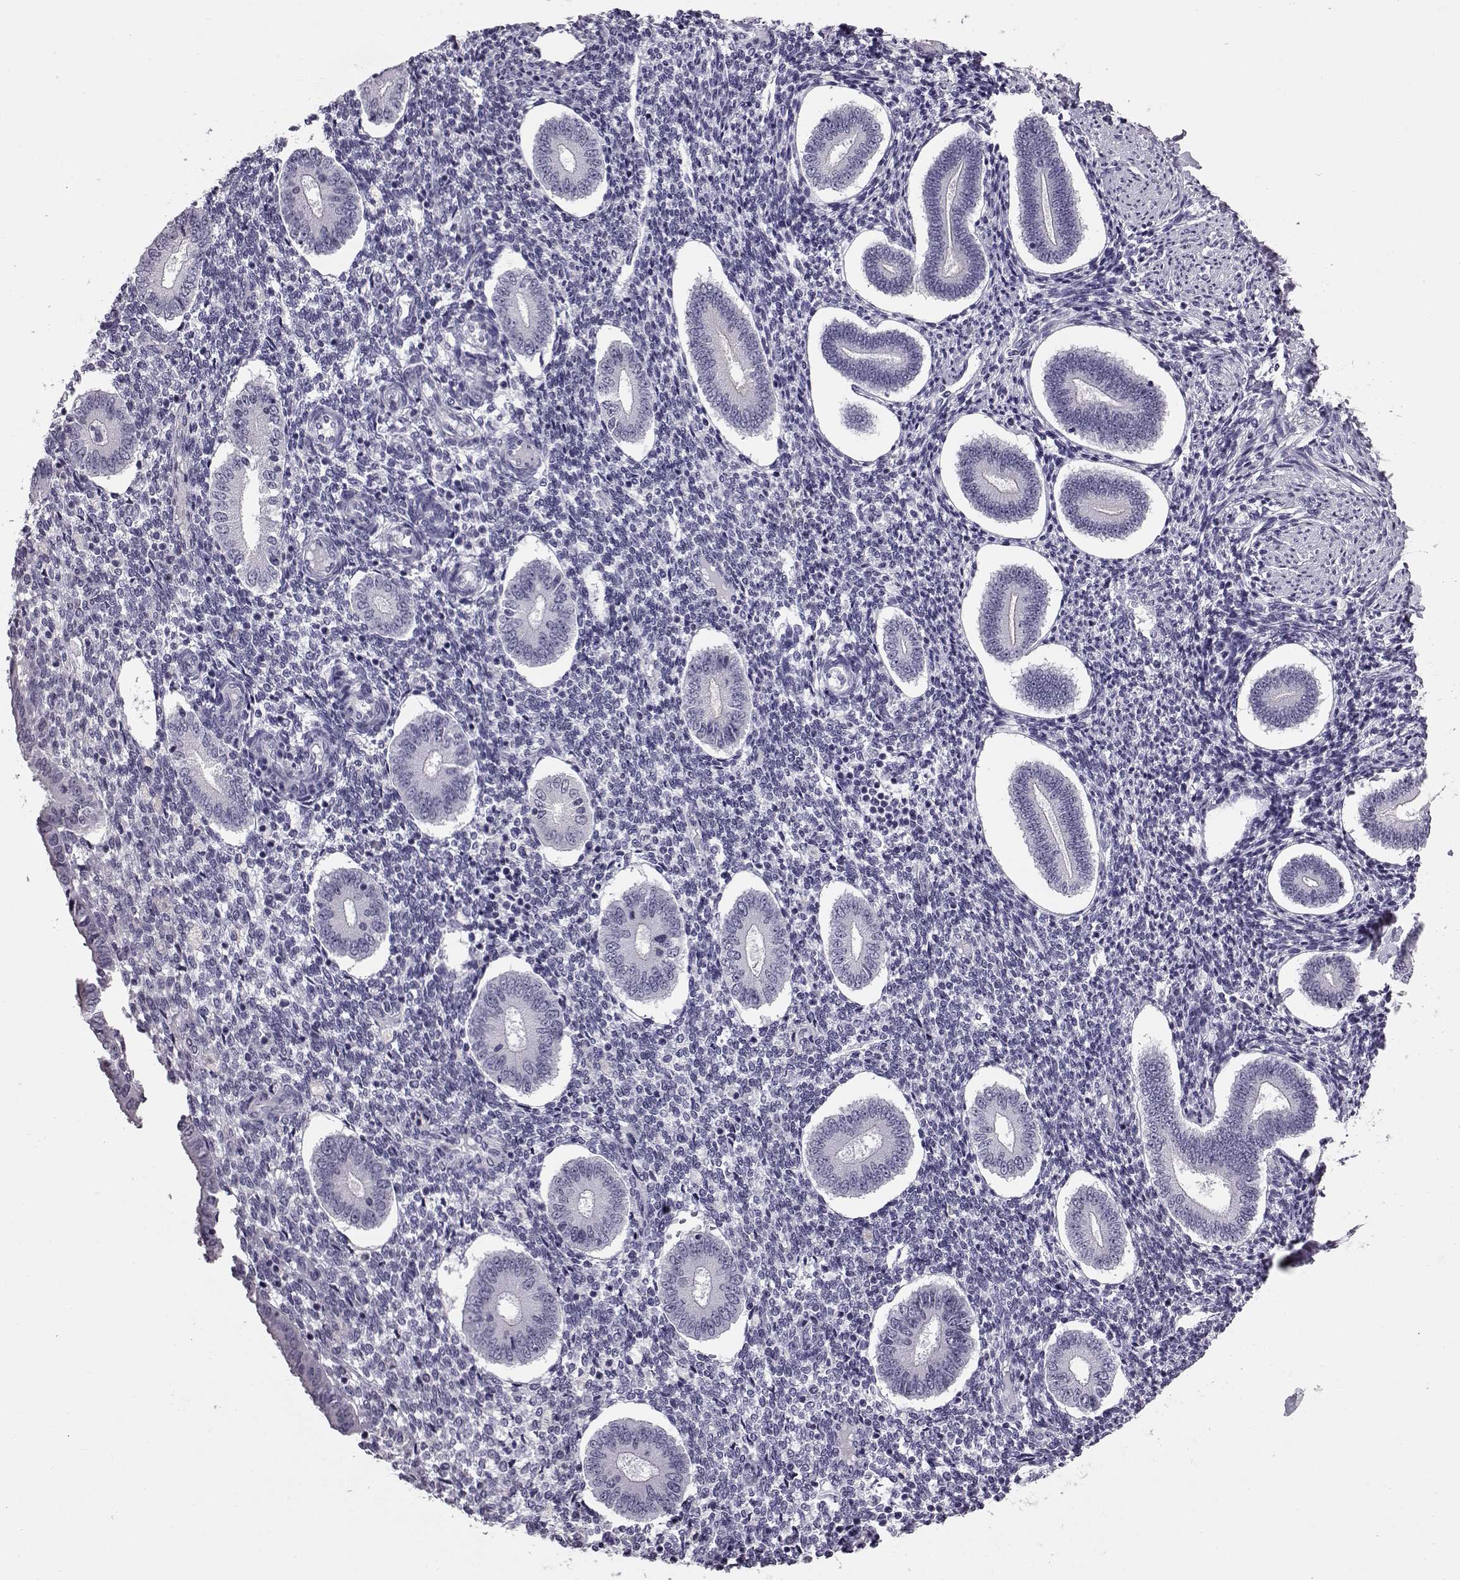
{"staining": {"intensity": "negative", "quantity": "none", "location": "none"}, "tissue": "endometrium", "cell_type": "Cells in endometrial stroma", "image_type": "normal", "snomed": [{"axis": "morphology", "description": "Normal tissue, NOS"}, {"axis": "topography", "description": "Endometrium"}], "caption": "Immunohistochemistry (IHC) of benign endometrium demonstrates no staining in cells in endometrial stroma.", "gene": "ADGRG2", "patient": {"sex": "female", "age": 40}}